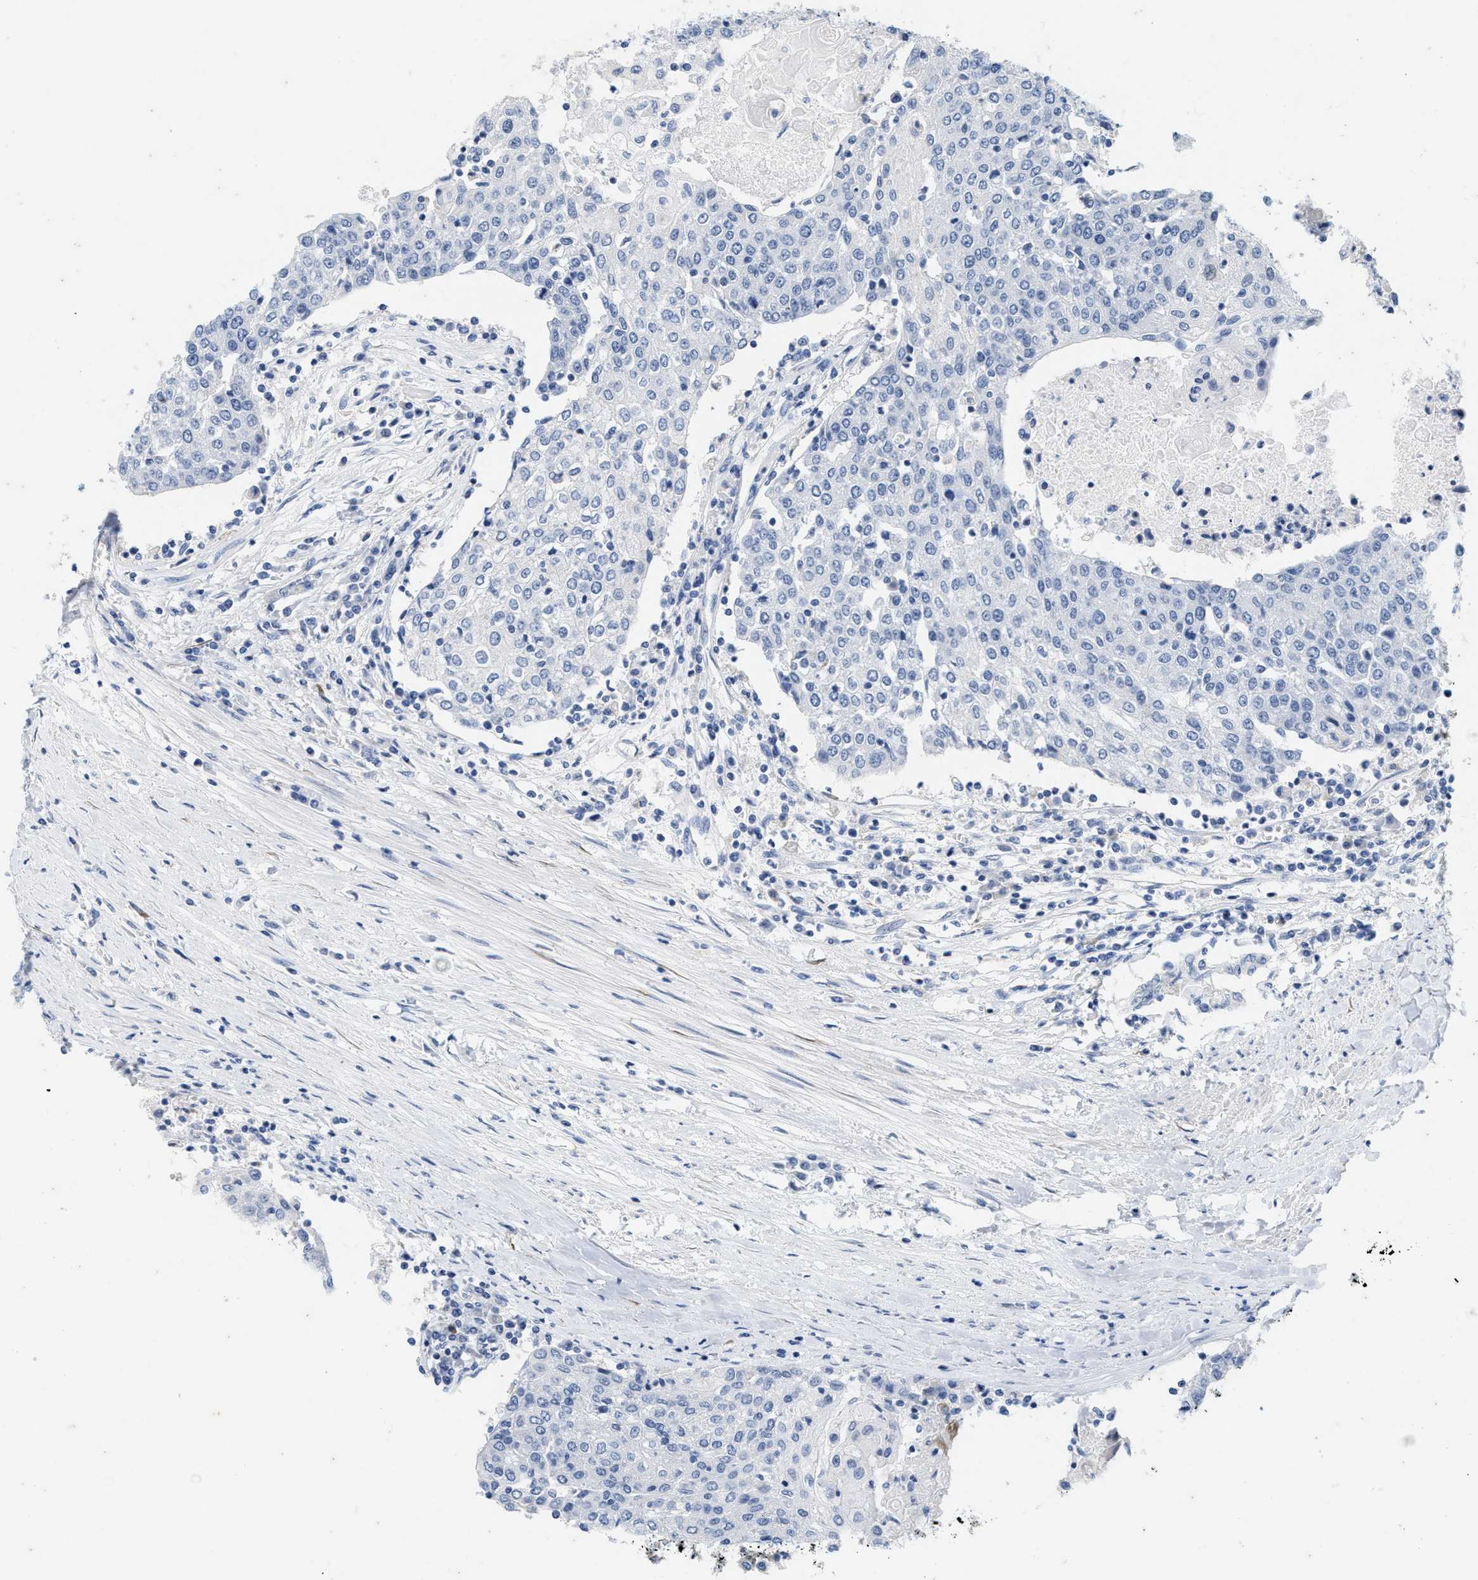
{"staining": {"intensity": "negative", "quantity": "none", "location": "none"}, "tissue": "urothelial cancer", "cell_type": "Tumor cells", "image_type": "cancer", "snomed": [{"axis": "morphology", "description": "Urothelial carcinoma, High grade"}, {"axis": "topography", "description": "Urinary bladder"}], "caption": "This histopathology image is of urothelial cancer stained with IHC to label a protein in brown with the nuclei are counter-stained blue. There is no positivity in tumor cells. (IHC, brightfield microscopy, high magnification).", "gene": "ABCB11", "patient": {"sex": "female", "age": 85}}